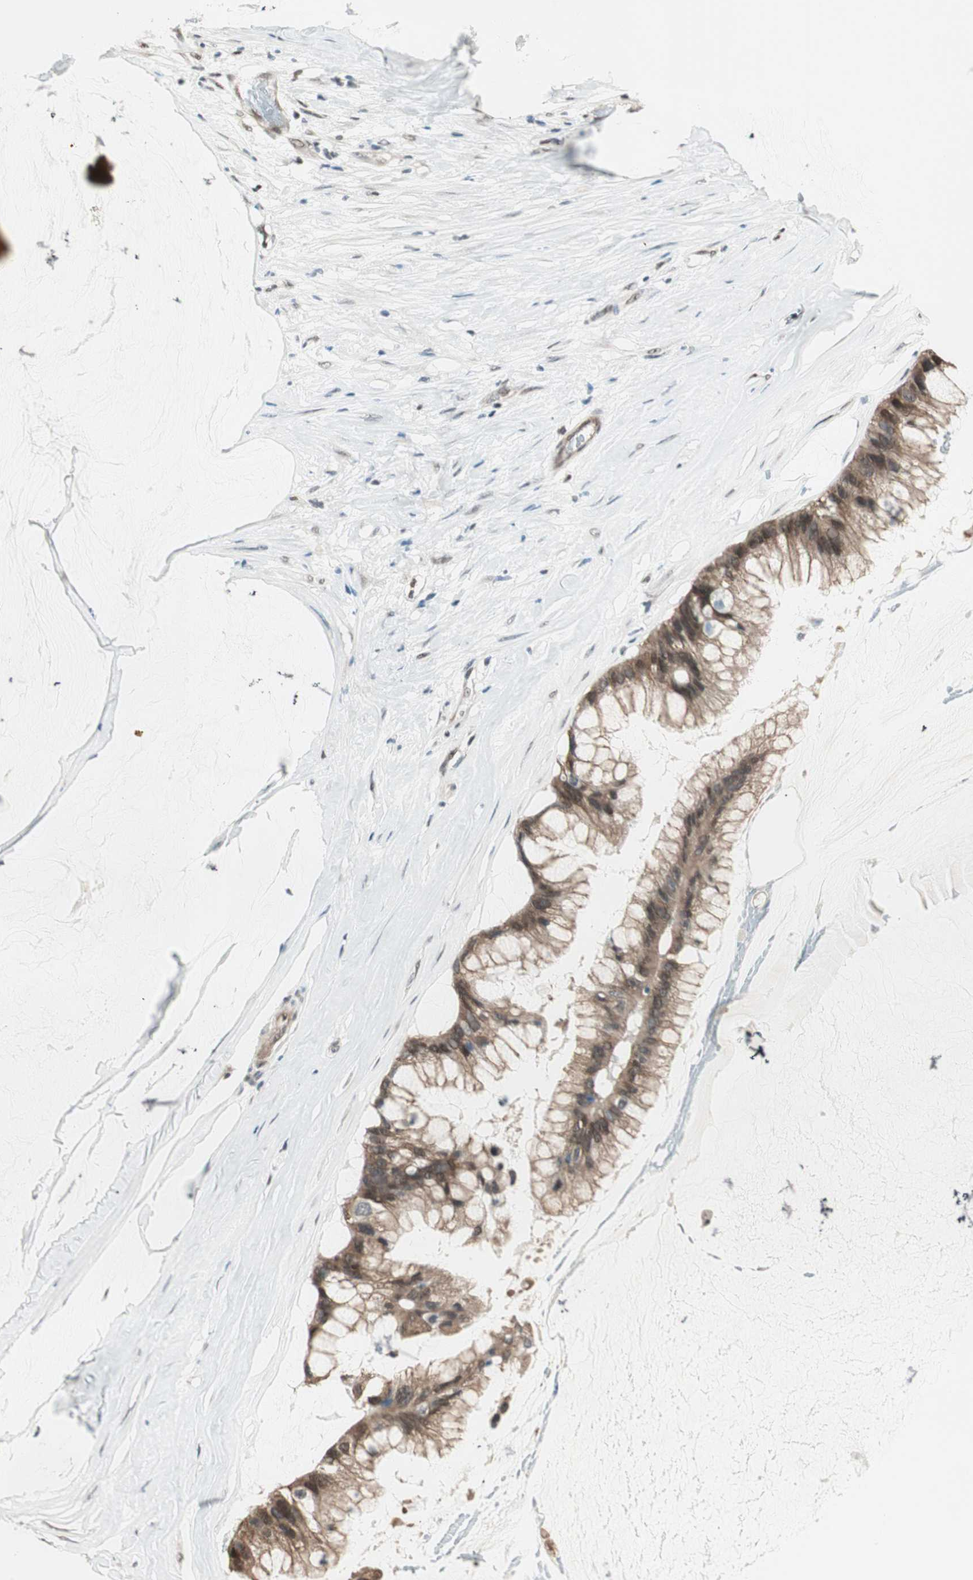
{"staining": {"intensity": "moderate", "quantity": ">75%", "location": "cytoplasmic/membranous,nuclear"}, "tissue": "ovarian cancer", "cell_type": "Tumor cells", "image_type": "cancer", "snomed": [{"axis": "morphology", "description": "Cystadenocarcinoma, mucinous, NOS"}, {"axis": "topography", "description": "Ovary"}], "caption": "DAB immunohistochemical staining of human ovarian cancer (mucinous cystadenocarcinoma) displays moderate cytoplasmic/membranous and nuclear protein staining in approximately >75% of tumor cells. Nuclei are stained in blue.", "gene": "ZBTB17", "patient": {"sex": "female", "age": 39}}